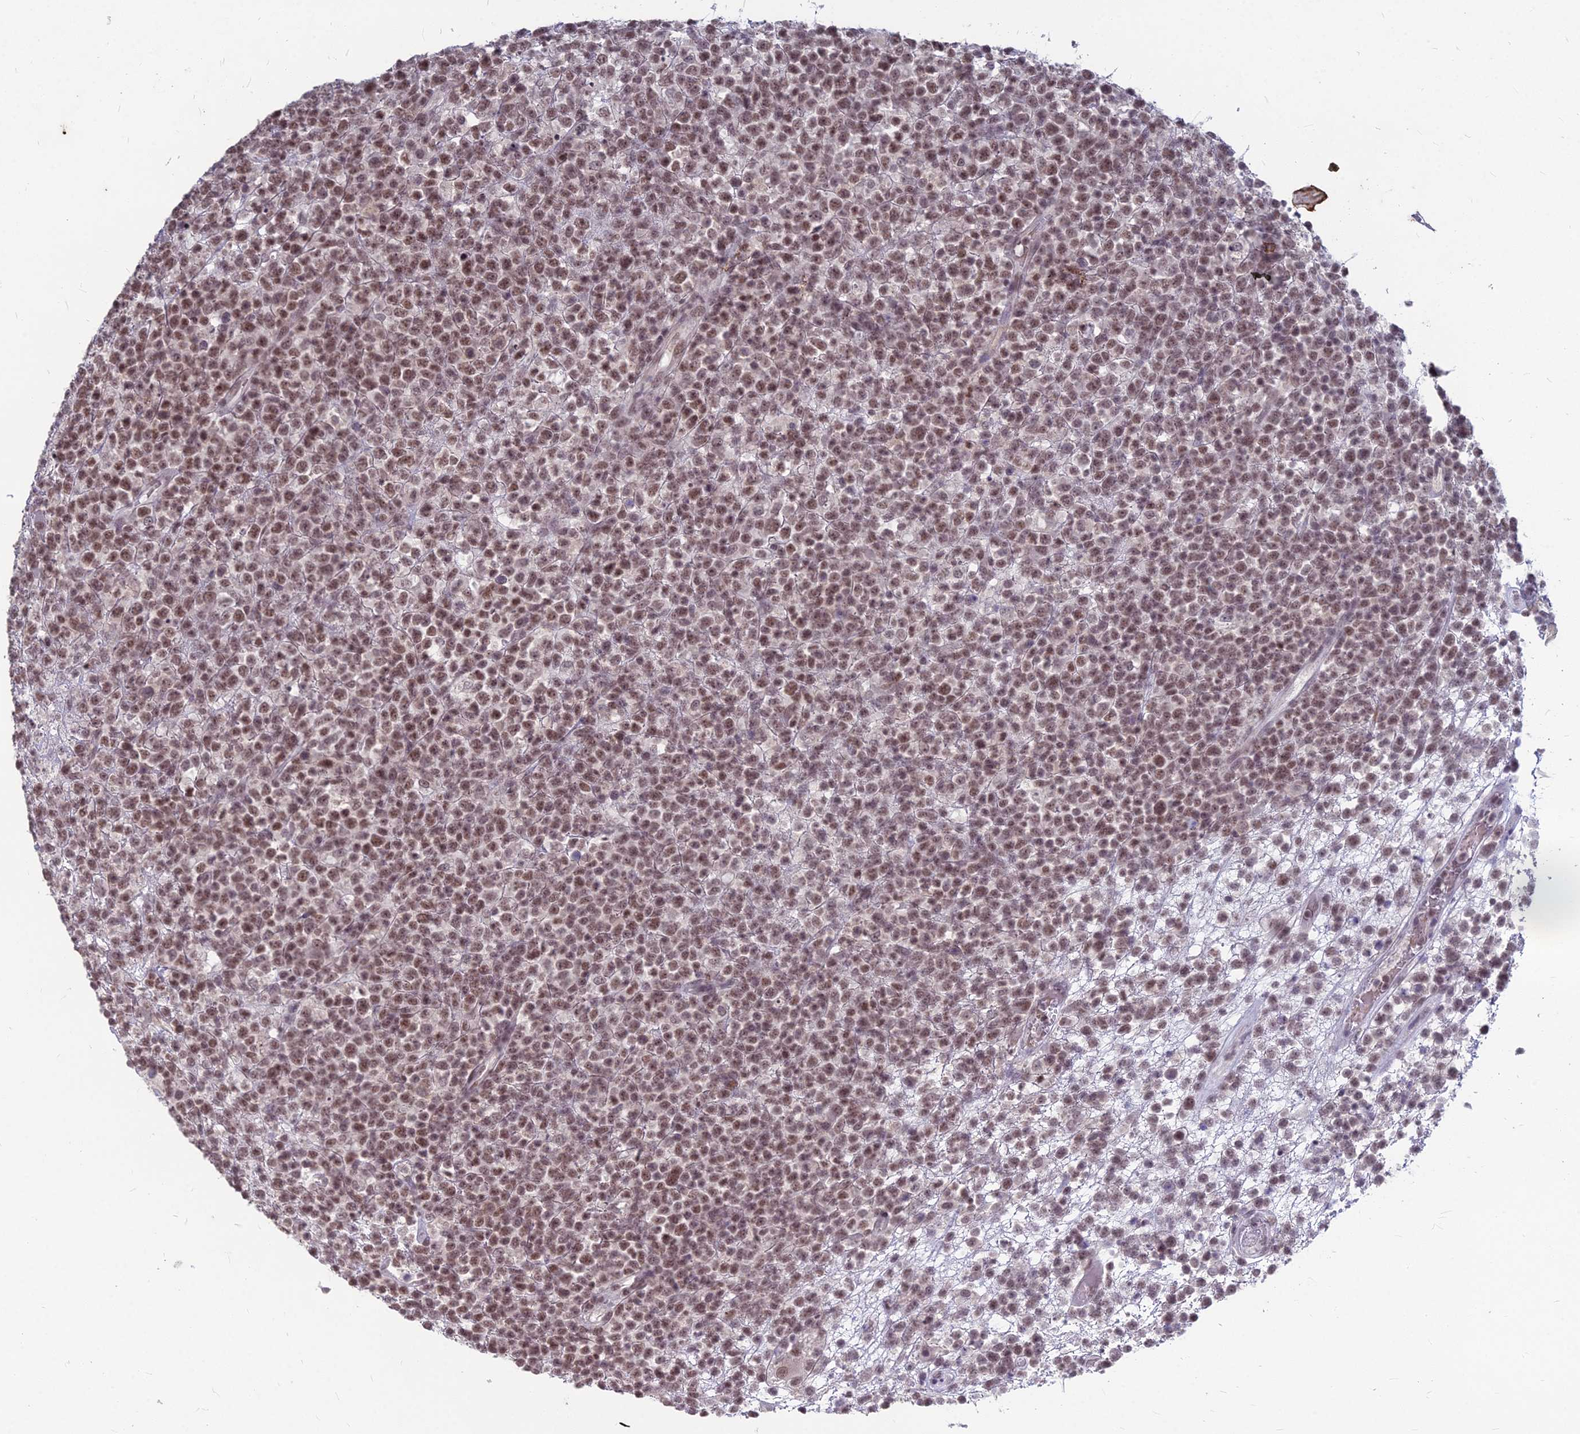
{"staining": {"intensity": "moderate", "quantity": ">75%", "location": "nuclear"}, "tissue": "lymphoma", "cell_type": "Tumor cells", "image_type": "cancer", "snomed": [{"axis": "morphology", "description": "Malignant lymphoma, non-Hodgkin's type, High grade"}, {"axis": "topography", "description": "Colon"}], "caption": "Immunohistochemical staining of human lymphoma demonstrates medium levels of moderate nuclear positivity in approximately >75% of tumor cells. (Brightfield microscopy of DAB IHC at high magnification).", "gene": "KAT7", "patient": {"sex": "female", "age": 53}}